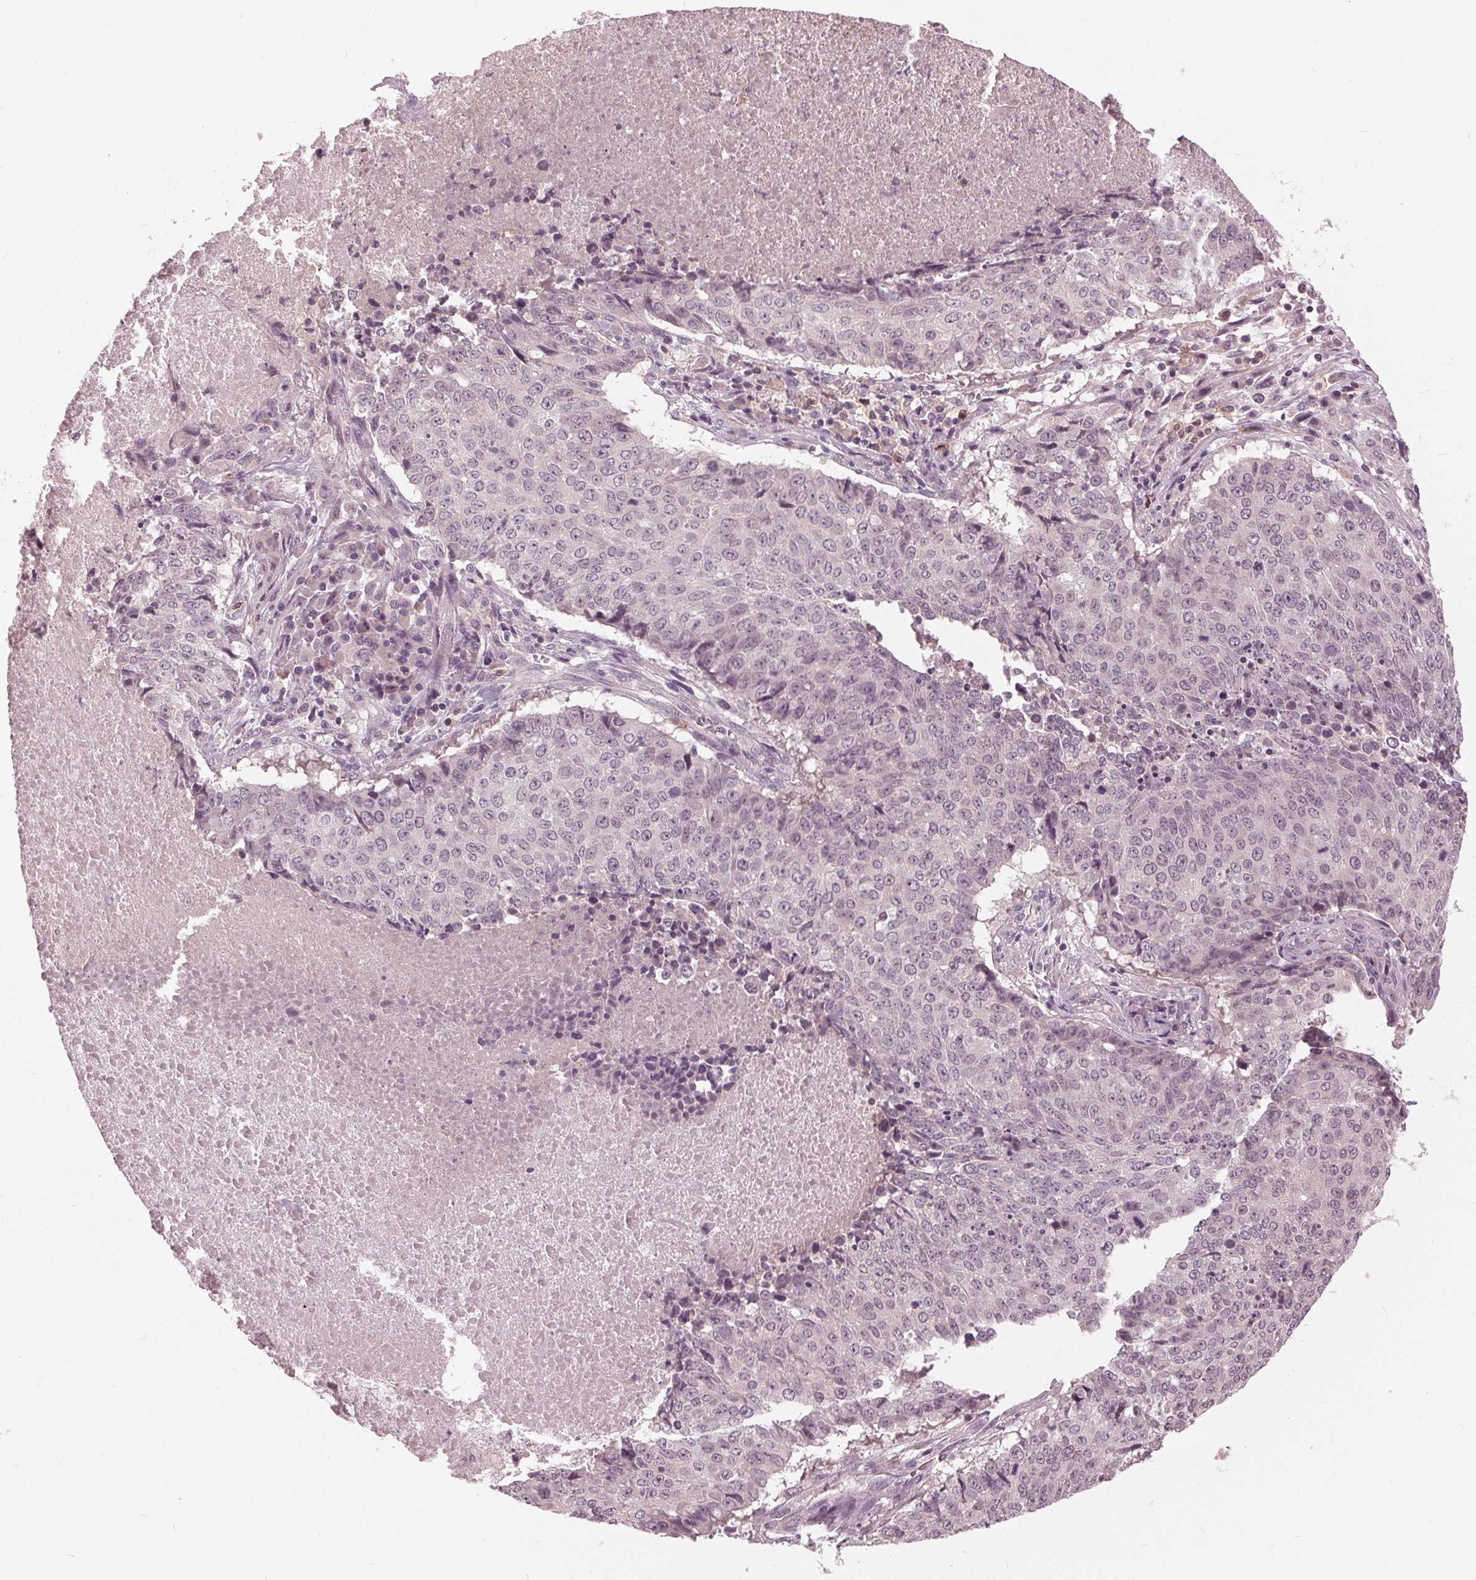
{"staining": {"intensity": "negative", "quantity": "none", "location": "none"}, "tissue": "lung cancer", "cell_type": "Tumor cells", "image_type": "cancer", "snomed": [{"axis": "morphology", "description": "Normal tissue, NOS"}, {"axis": "morphology", "description": "Squamous cell carcinoma, NOS"}, {"axis": "topography", "description": "Bronchus"}, {"axis": "topography", "description": "Lung"}], "caption": "Immunohistochemical staining of lung cancer exhibits no significant expression in tumor cells.", "gene": "SIGLEC6", "patient": {"sex": "male", "age": 64}}